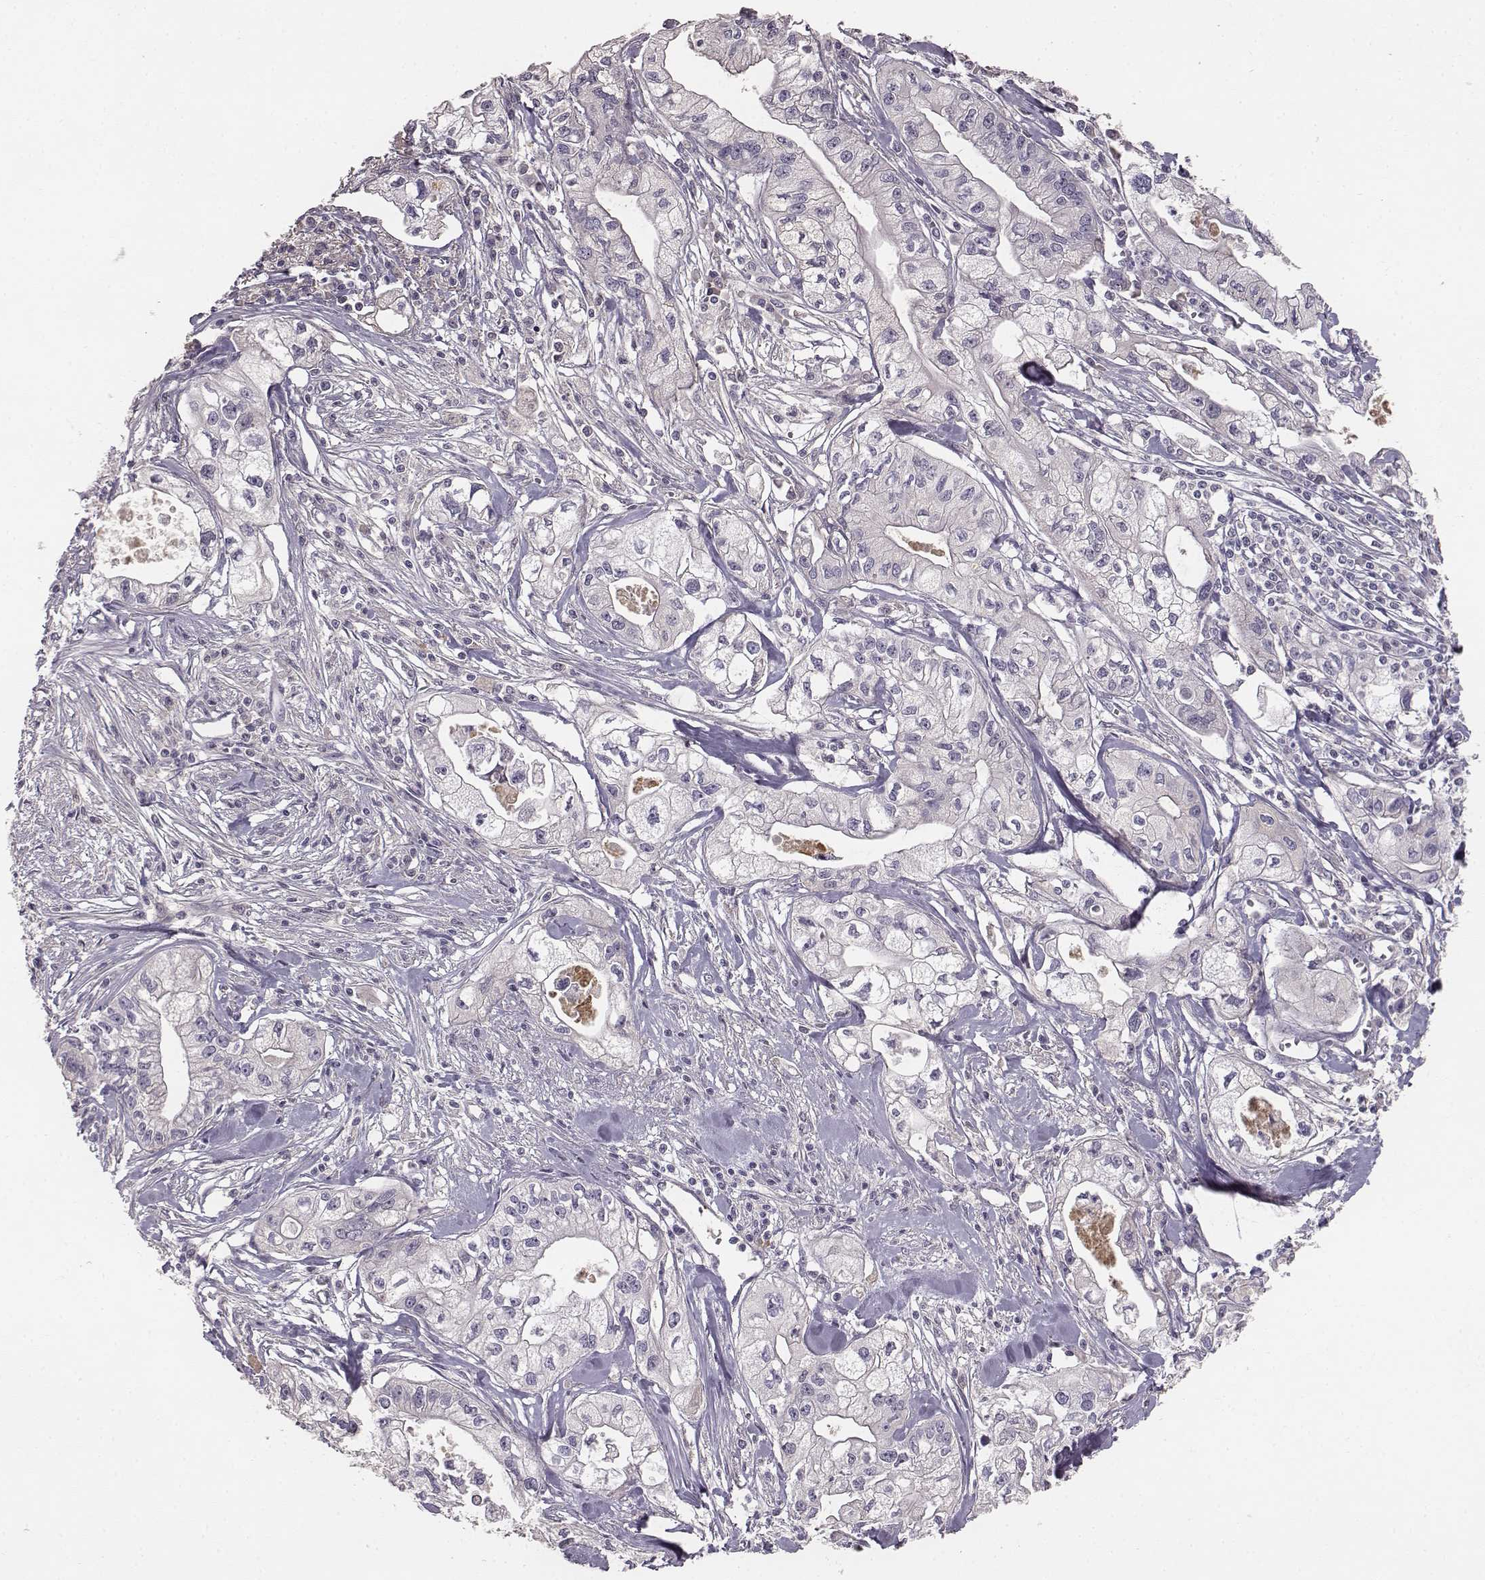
{"staining": {"intensity": "negative", "quantity": "none", "location": "none"}, "tissue": "pancreatic cancer", "cell_type": "Tumor cells", "image_type": "cancer", "snomed": [{"axis": "morphology", "description": "Adenocarcinoma, NOS"}, {"axis": "topography", "description": "Pancreas"}], "caption": "Immunohistochemistry (IHC) image of pancreatic adenocarcinoma stained for a protein (brown), which reveals no expression in tumor cells. (DAB immunohistochemistry with hematoxylin counter stain).", "gene": "YJEFN3", "patient": {"sex": "male", "age": 70}}